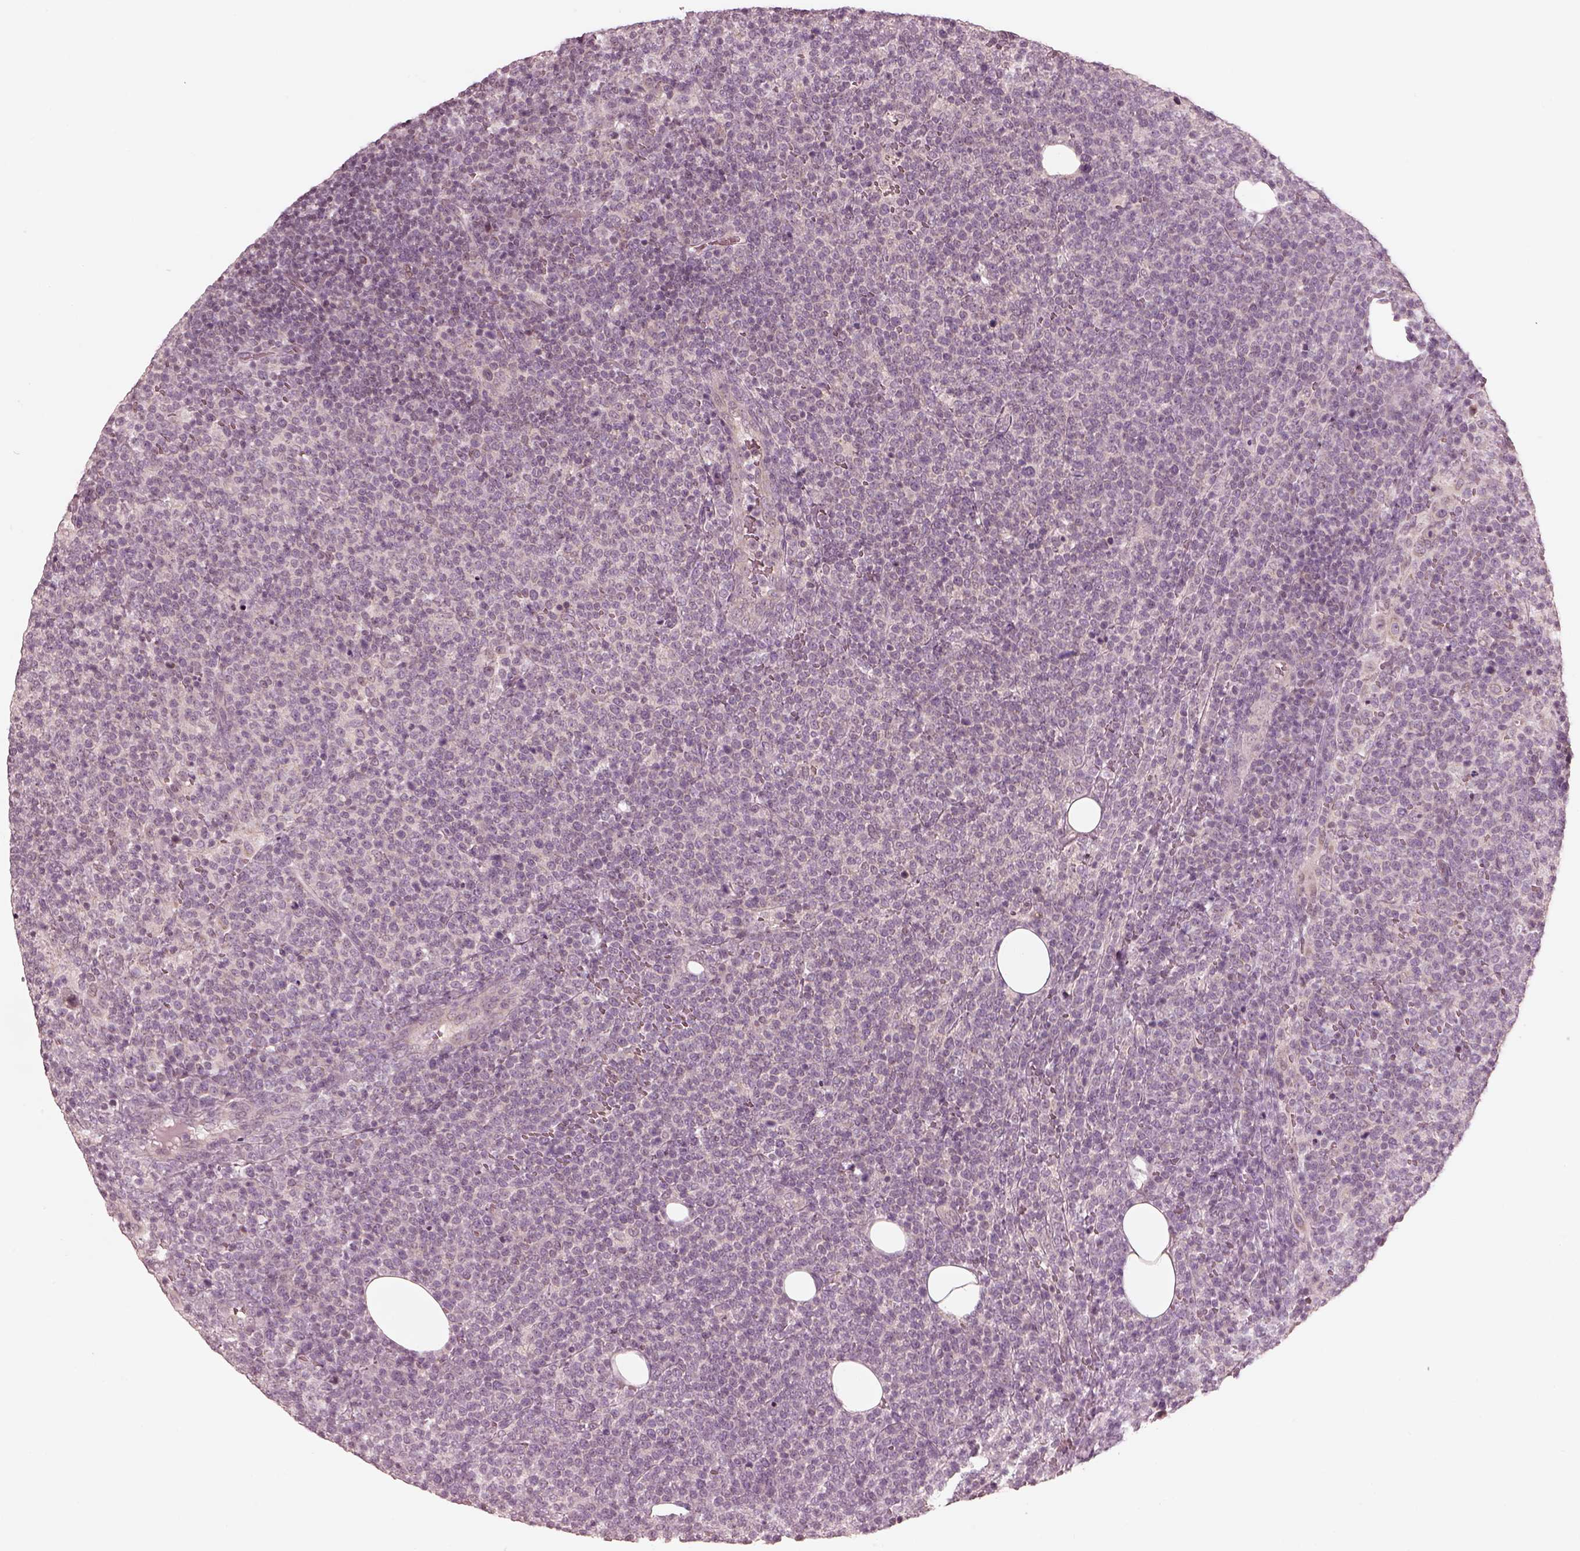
{"staining": {"intensity": "negative", "quantity": "none", "location": "none"}, "tissue": "lymphoma", "cell_type": "Tumor cells", "image_type": "cancer", "snomed": [{"axis": "morphology", "description": "Malignant lymphoma, non-Hodgkin's type, High grade"}, {"axis": "topography", "description": "Lymph node"}], "caption": "A photomicrograph of human high-grade malignant lymphoma, non-Hodgkin's type is negative for staining in tumor cells. (Immunohistochemistry, brightfield microscopy, high magnification).", "gene": "IQCB1", "patient": {"sex": "male", "age": 61}}